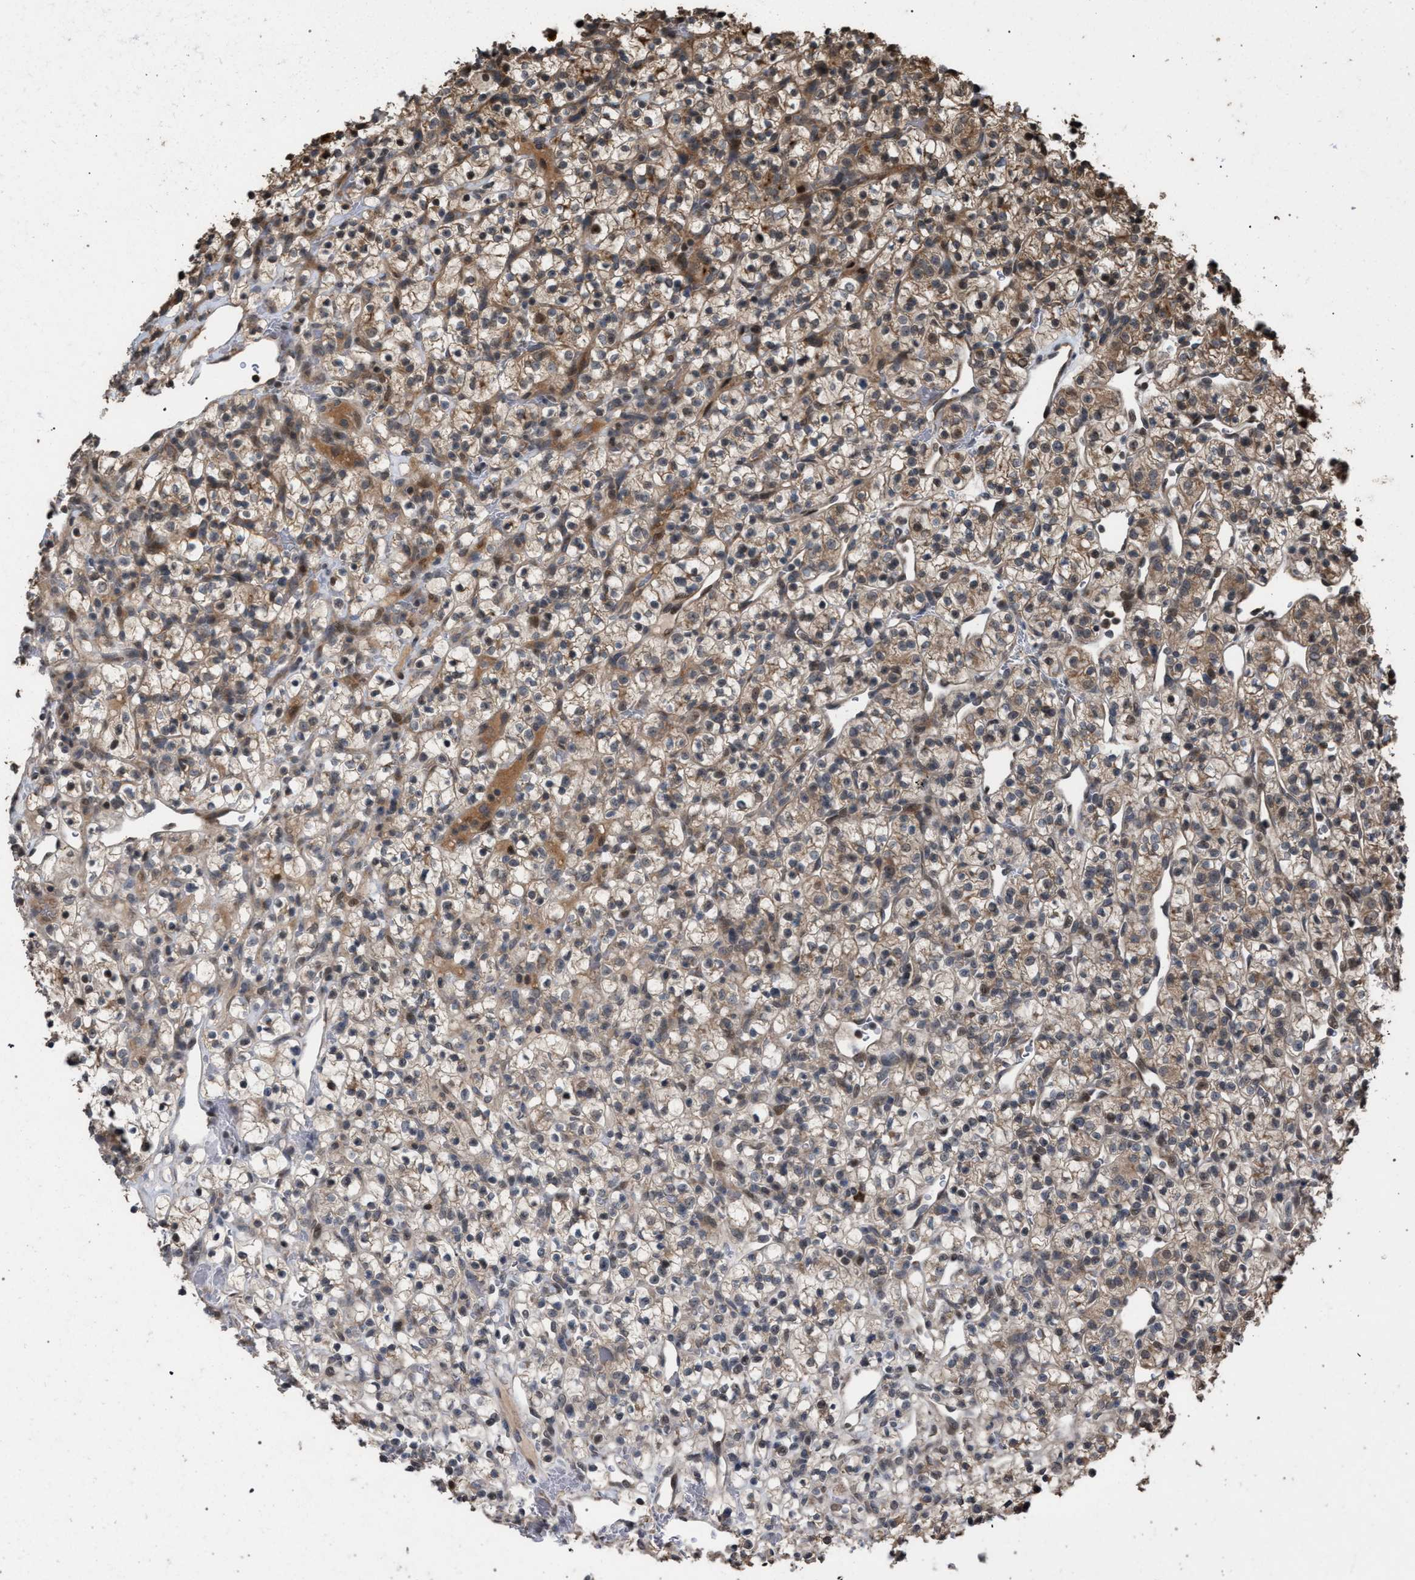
{"staining": {"intensity": "weak", "quantity": ">75%", "location": "cytoplasmic/membranous"}, "tissue": "renal cancer", "cell_type": "Tumor cells", "image_type": "cancer", "snomed": [{"axis": "morphology", "description": "Adenocarcinoma, NOS"}, {"axis": "topography", "description": "Kidney"}], "caption": "Renal cancer (adenocarcinoma) tissue reveals weak cytoplasmic/membranous positivity in about >75% of tumor cells, visualized by immunohistochemistry. The staining was performed using DAB (3,3'-diaminobenzidine) to visualize the protein expression in brown, while the nuclei were stained in blue with hematoxylin (Magnification: 20x).", "gene": "NAA35", "patient": {"sex": "female", "age": 57}}